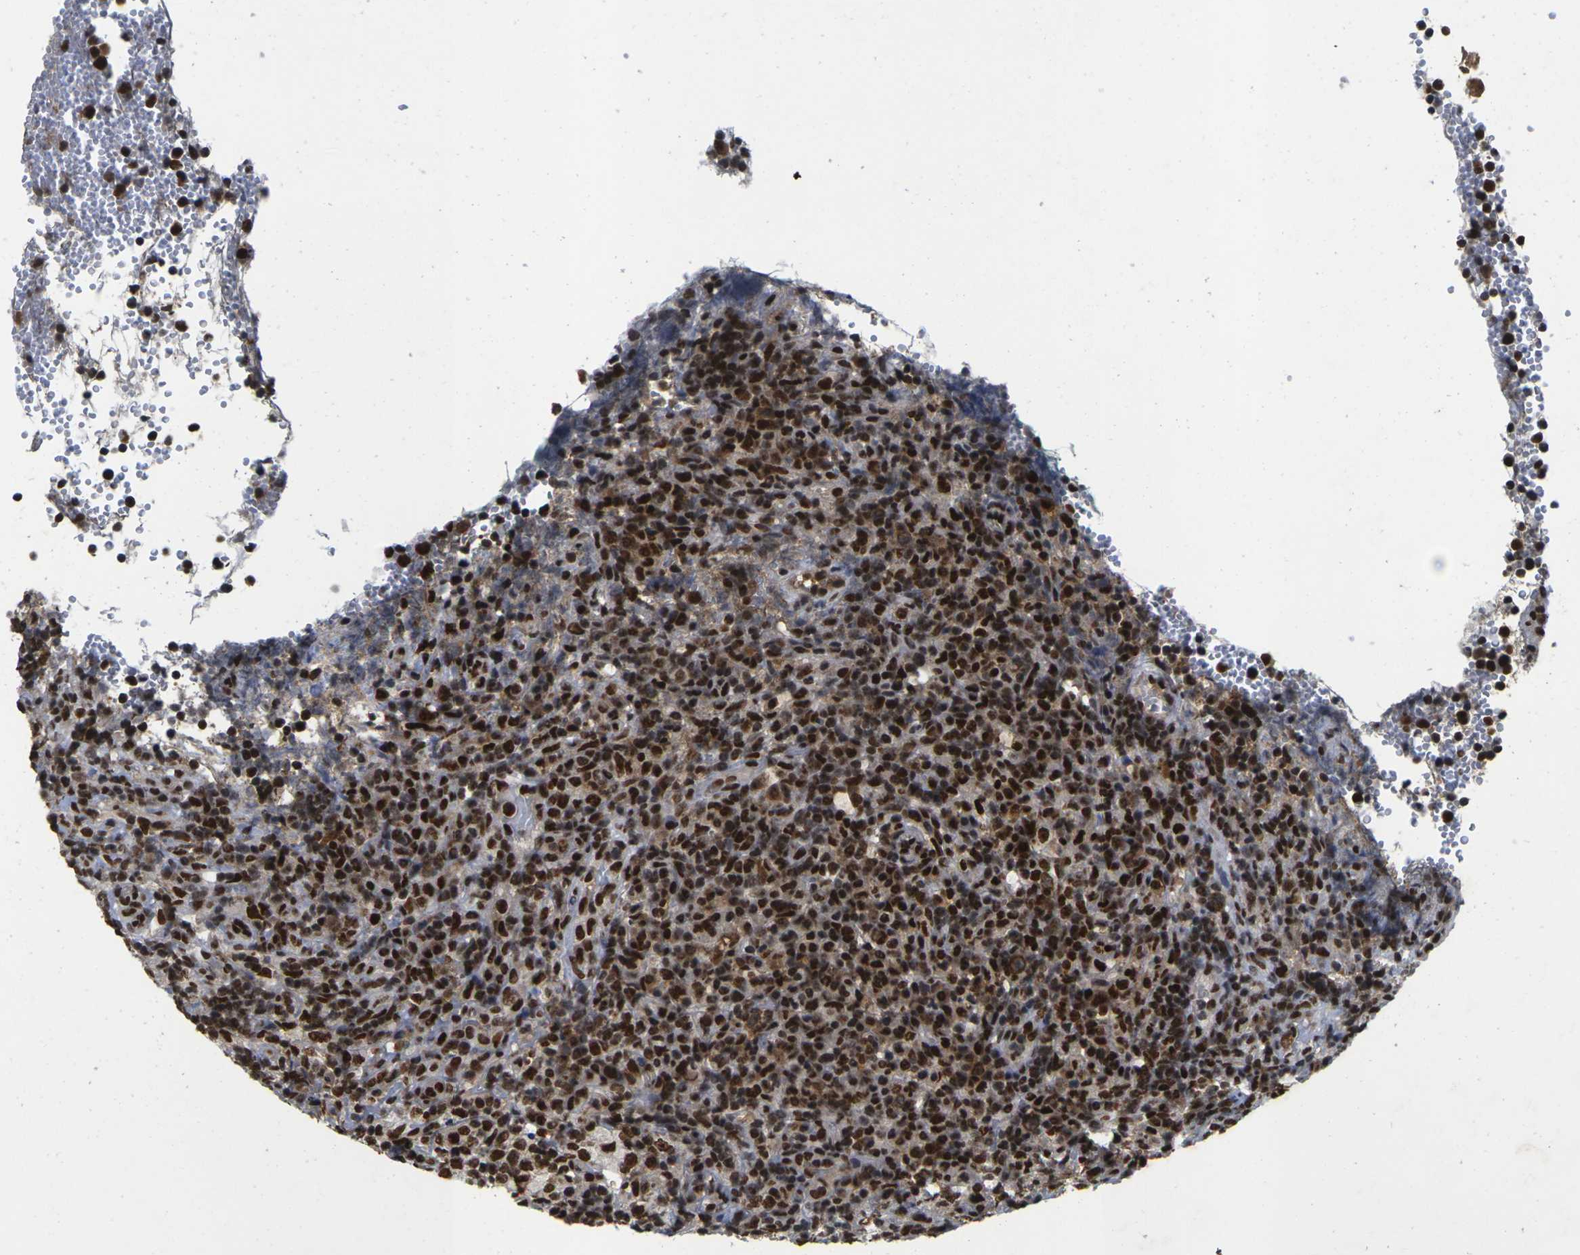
{"staining": {"intensity": "strong", "quantity": ">75%", "location": "nuclear"}, "tissue": "lymphoma", "cell_type": "Tumor cells", "image_type": "cancer", "snomed": [{"axis": "morphology", "description": "Malignant lymphoma, non-Hodgkin's type, High grade"}, {"axis": "topography", "description": "Lymph node"}], "caption": "Strong nuclear staining is present in about >75% of tumor cells in lymphoma. The staining was performed using DAB, with brown indicating positive protein expression. Nuclei are stained blue with hematoxylin.", "gene": "GTF2E1", "patient": {"sex": "female", "age": 76}}